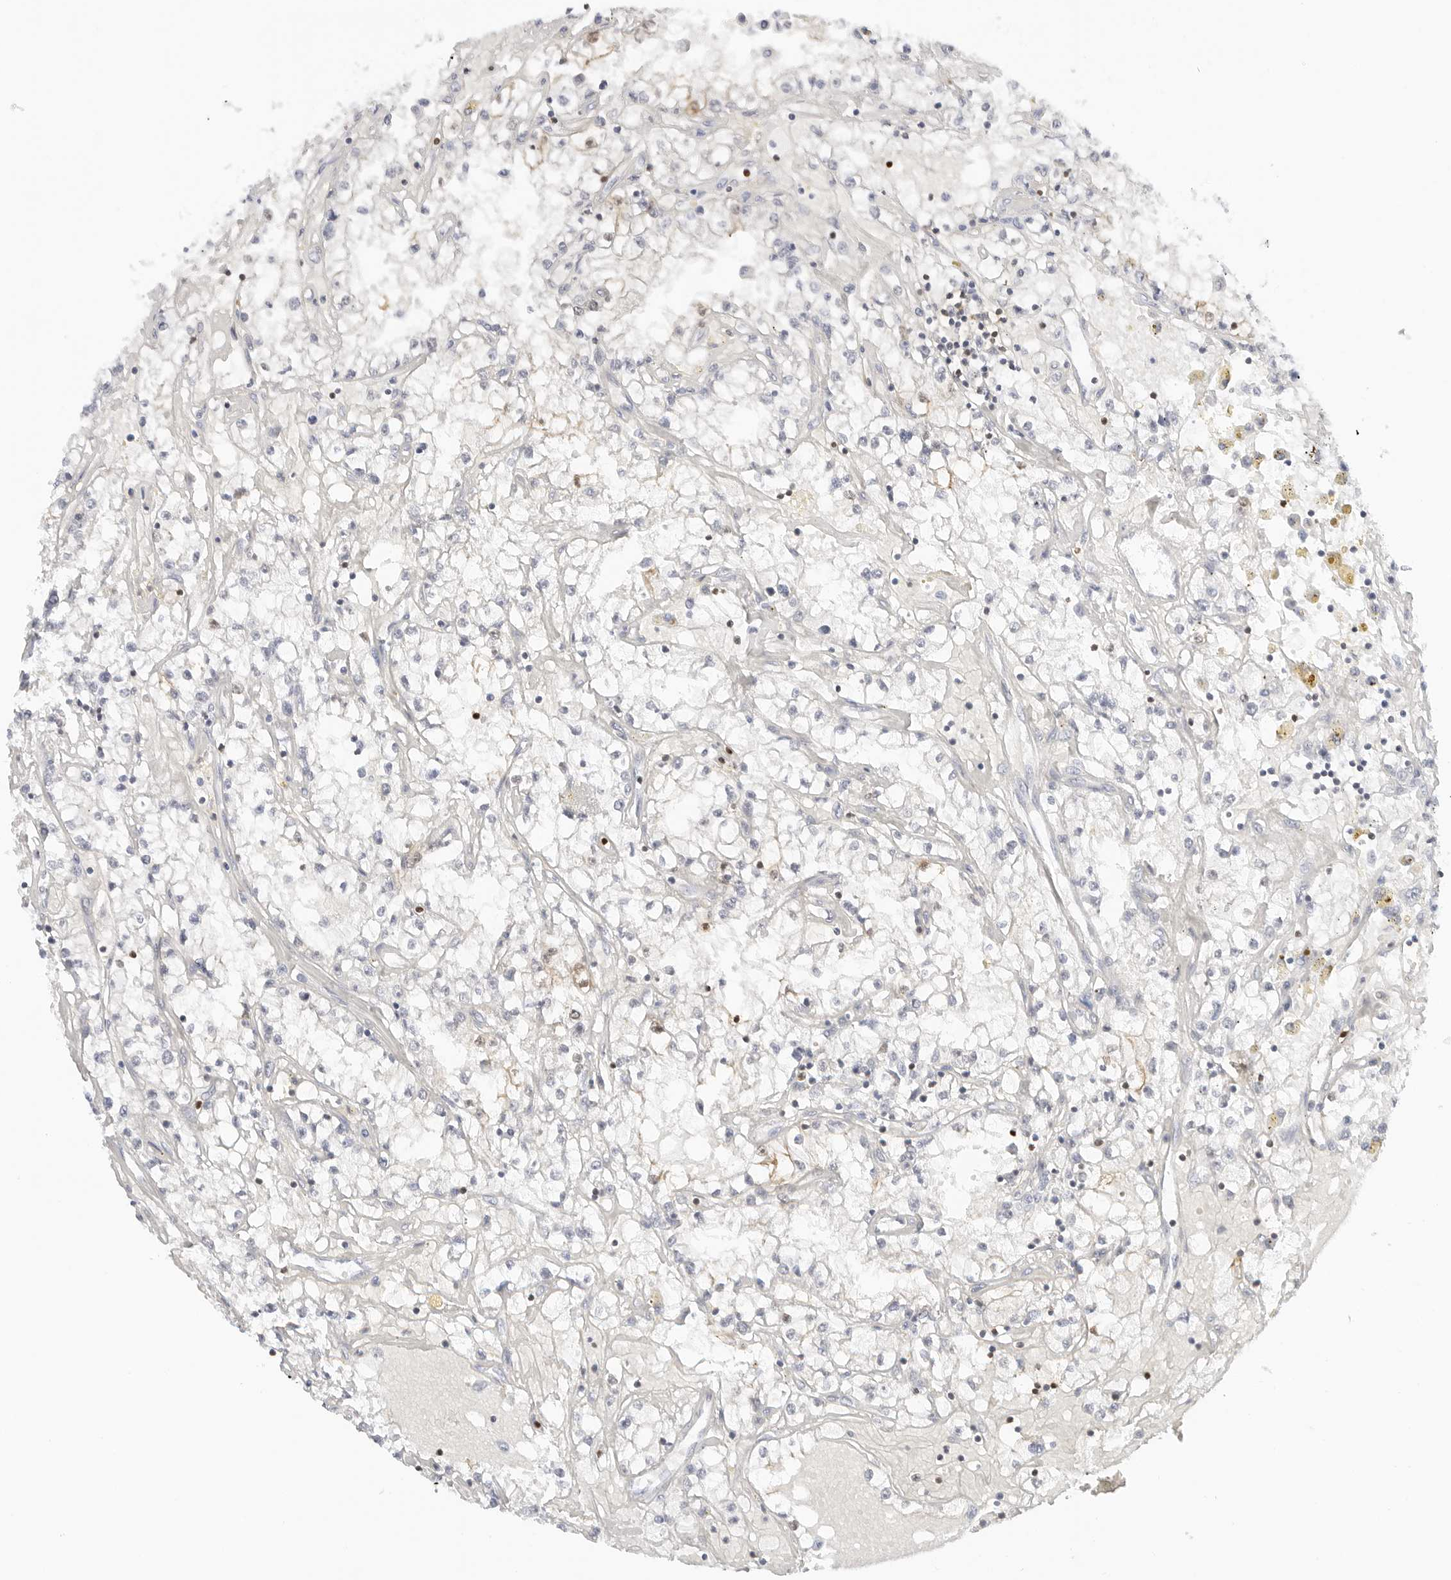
{"staining": {"intensity": "negative", "quantity": "none", "location": "none"}, "tissue": "renal cancer", "cell_type": "Tumor cells", "image_type": "cancer", "snomed": [{"axis": "morphology", "description": "Adenocarcinoma, NOS"}, {"axis": "topography", "description": "Kidney"}], "caption": "The histopathology image exhibits no significant staining in tumor cells of adenocarcinoma (renal). (DAB (3,3'-diaminobenzidine) IHC, high magnification).", "gene": "SLC9A3R1", "patient": {"sex": "male", "age": 56}}